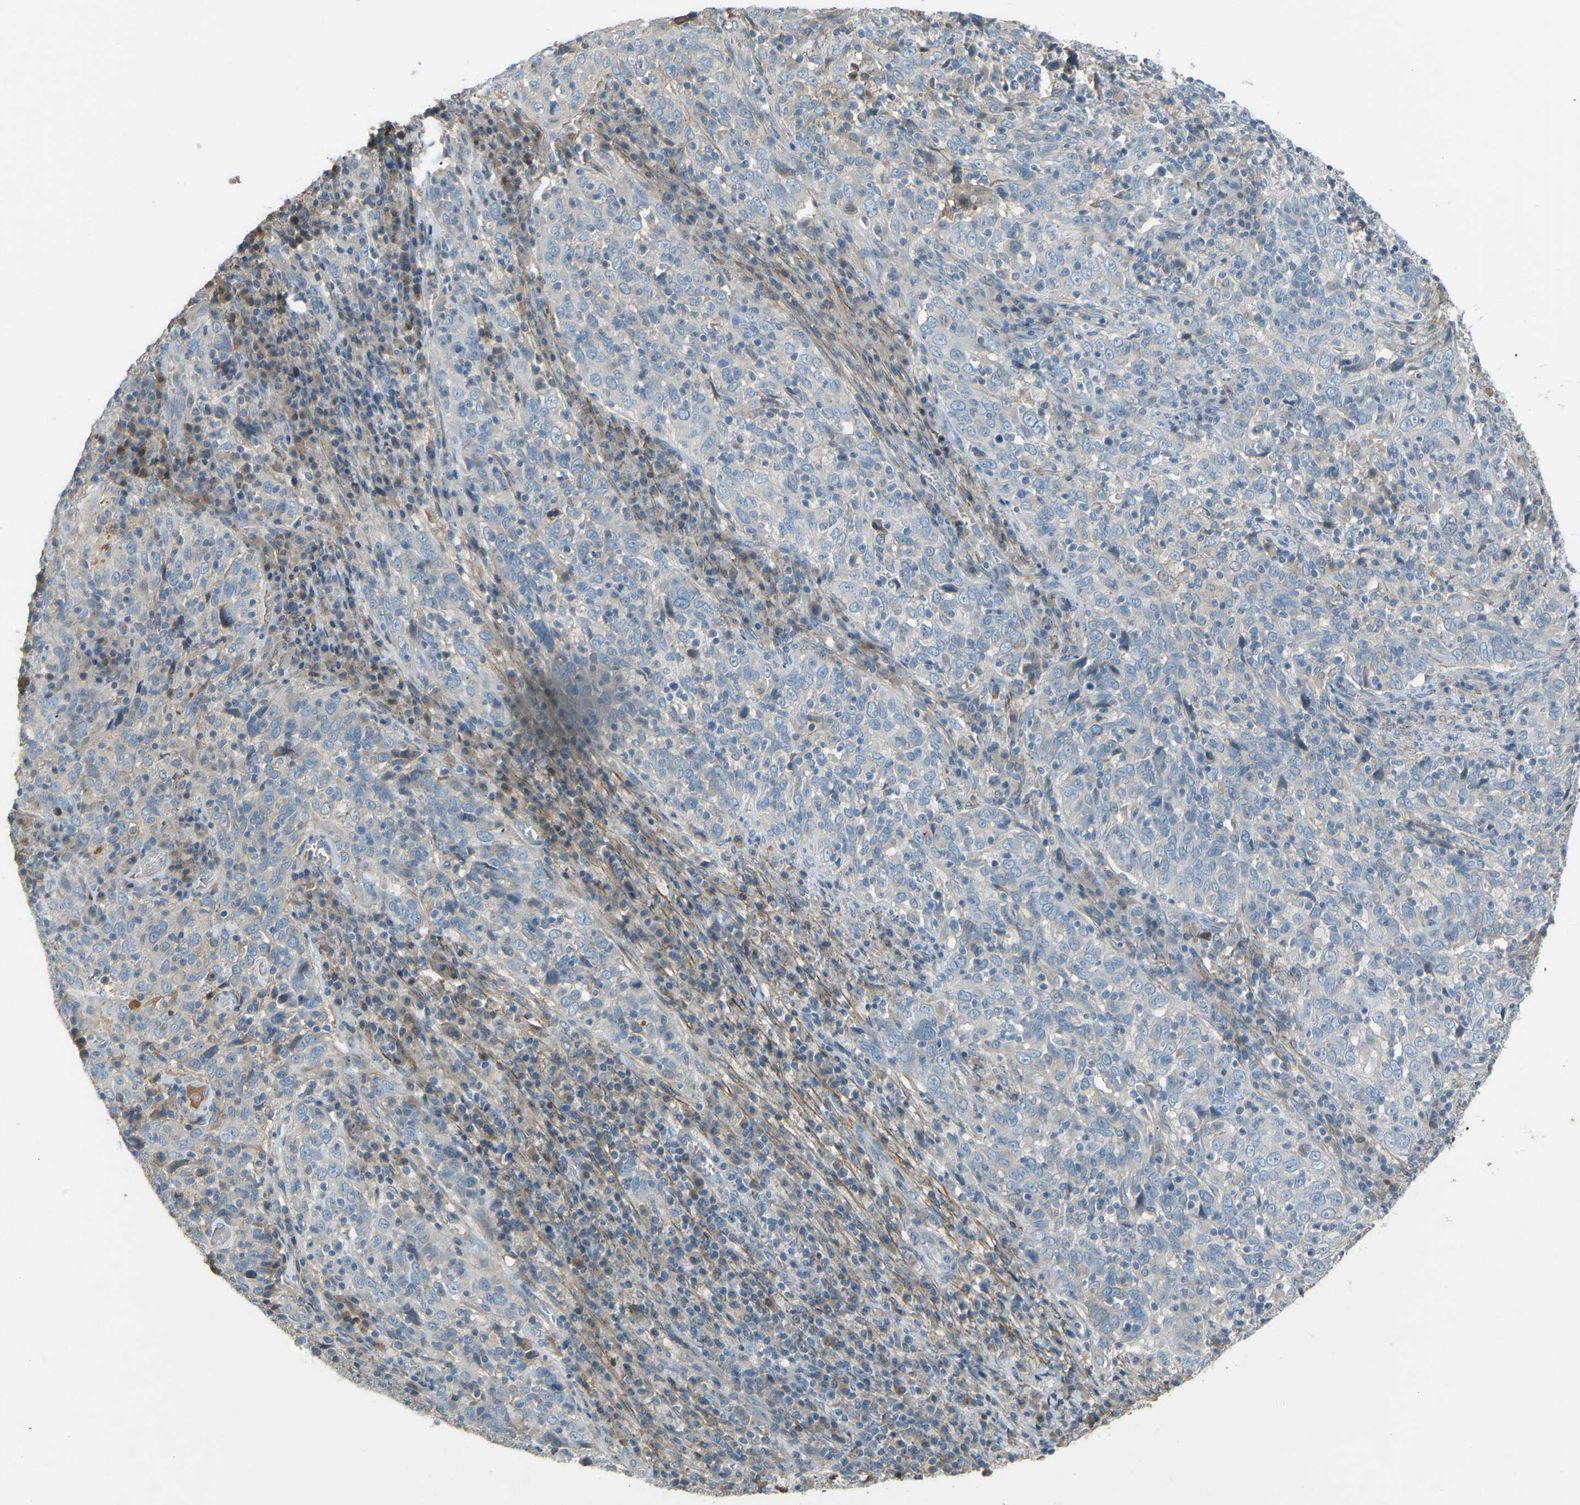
{"staining": {"intensity": "negative", "quantity": "none", "location": "none"}, "tissue": "cervical cancer", "cell_type": "Tumor cells", "image_type": "cancer", "snomed": [{"axis": "morphology", "description": "Squamous cell carcinoma, NOS"}, {"axis": "topography", "description": "Cervix"}], "caption": "Micrograph shows no protein positivity in tumor cells of cervical cancer (squamous cell carcinoma) tissue.", "gene": "FBLN2", "patient": {"sex": "female", "age": 46}}